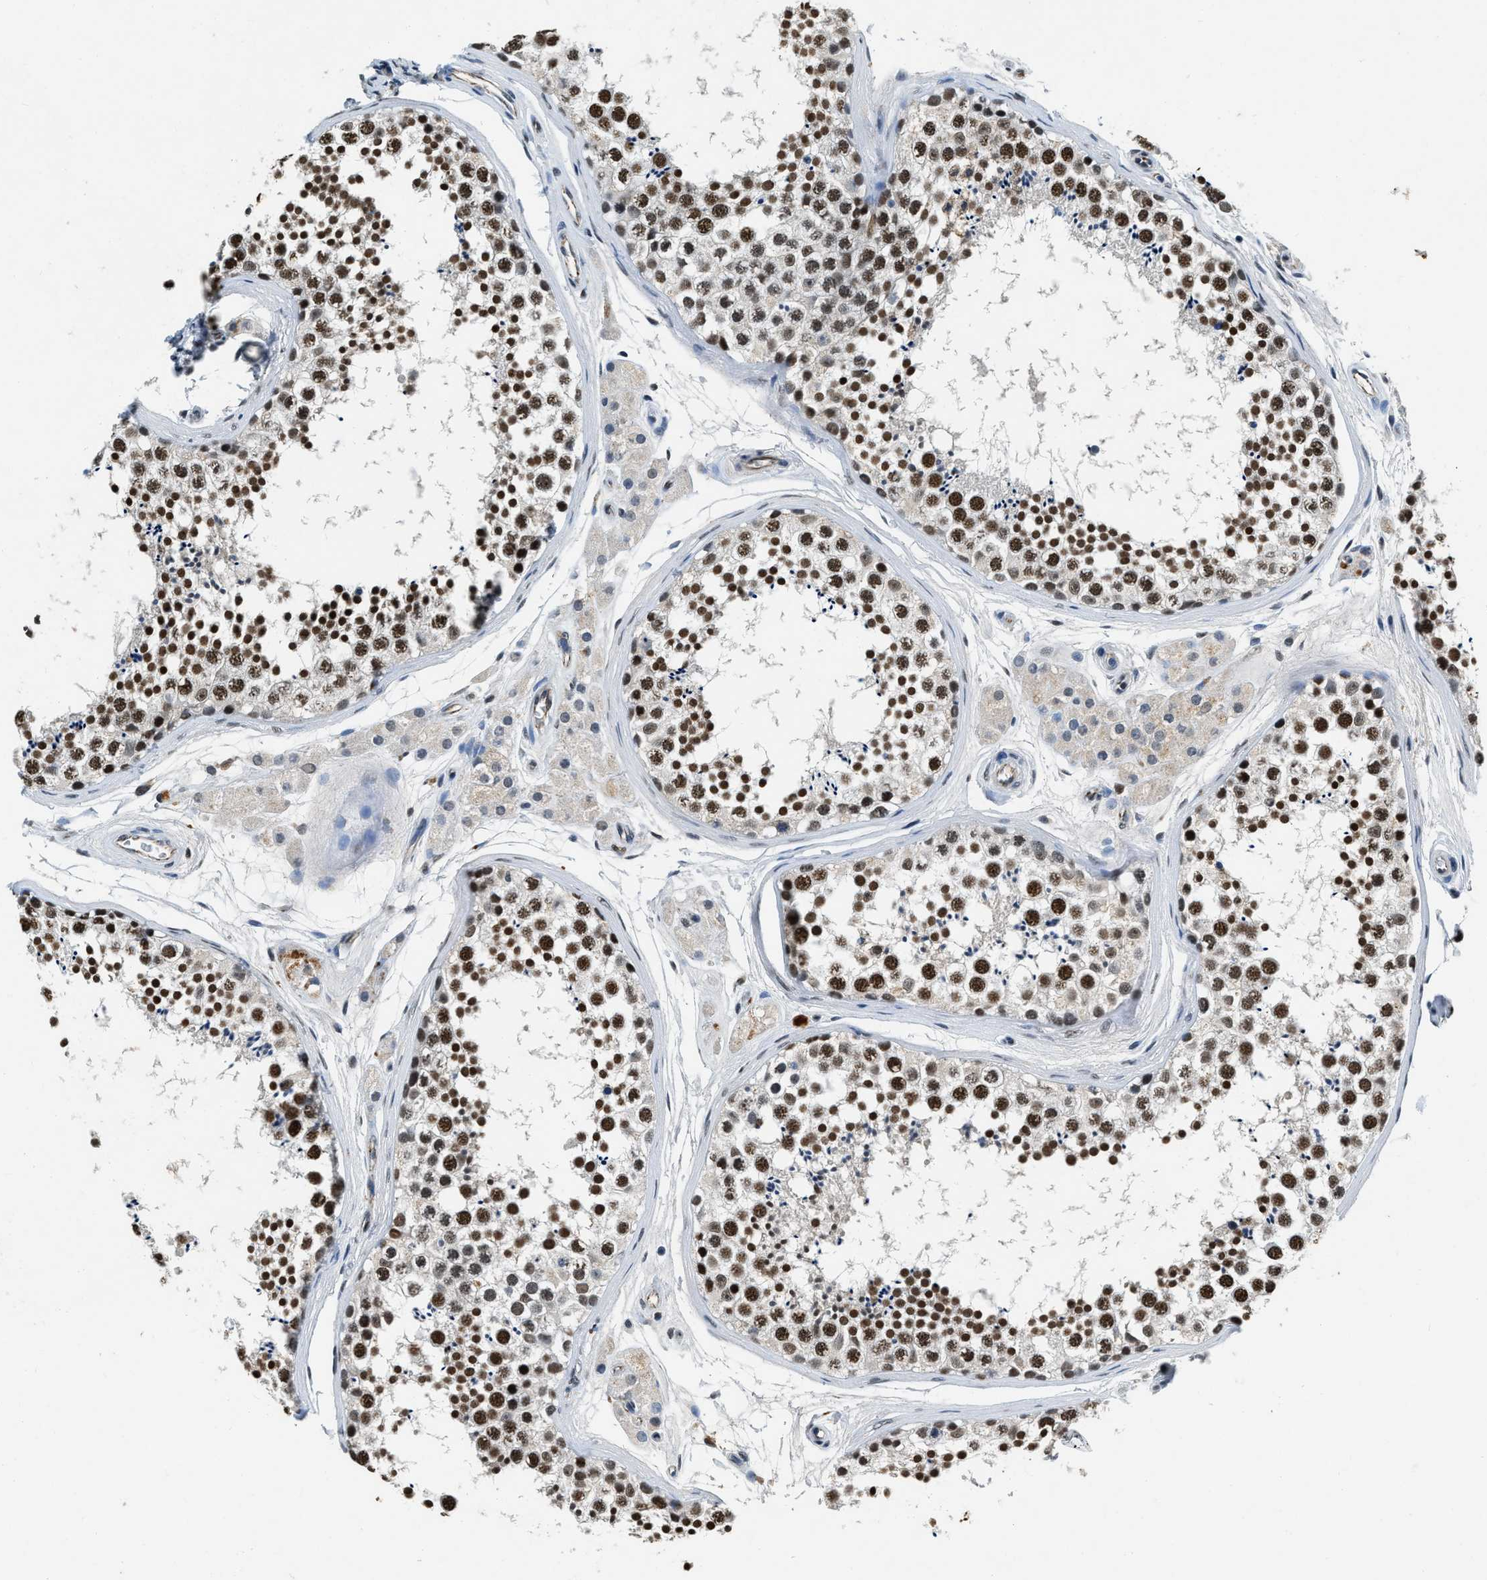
{"staining": {"intensity": "strong", "quantity": ">75%", "location": "nuclear"}, "tissue": "testis", "cell_type": "Cells in seminiferous ducts", "image_type": "normal", "snomed": [{"axis": "morphology", "description": "Normal tissue, NOS"}, {"axis": "topography", "description": "Testis"}], "caption": "DAB immunohistochemical staining of benign human testis displays strong nuclear protein staining in about >75% of cells in seminiferous ducts. Nuclei are stained in blue.", "gene": "CCNE1", "patient": {"sex": "male", "age": 56}}